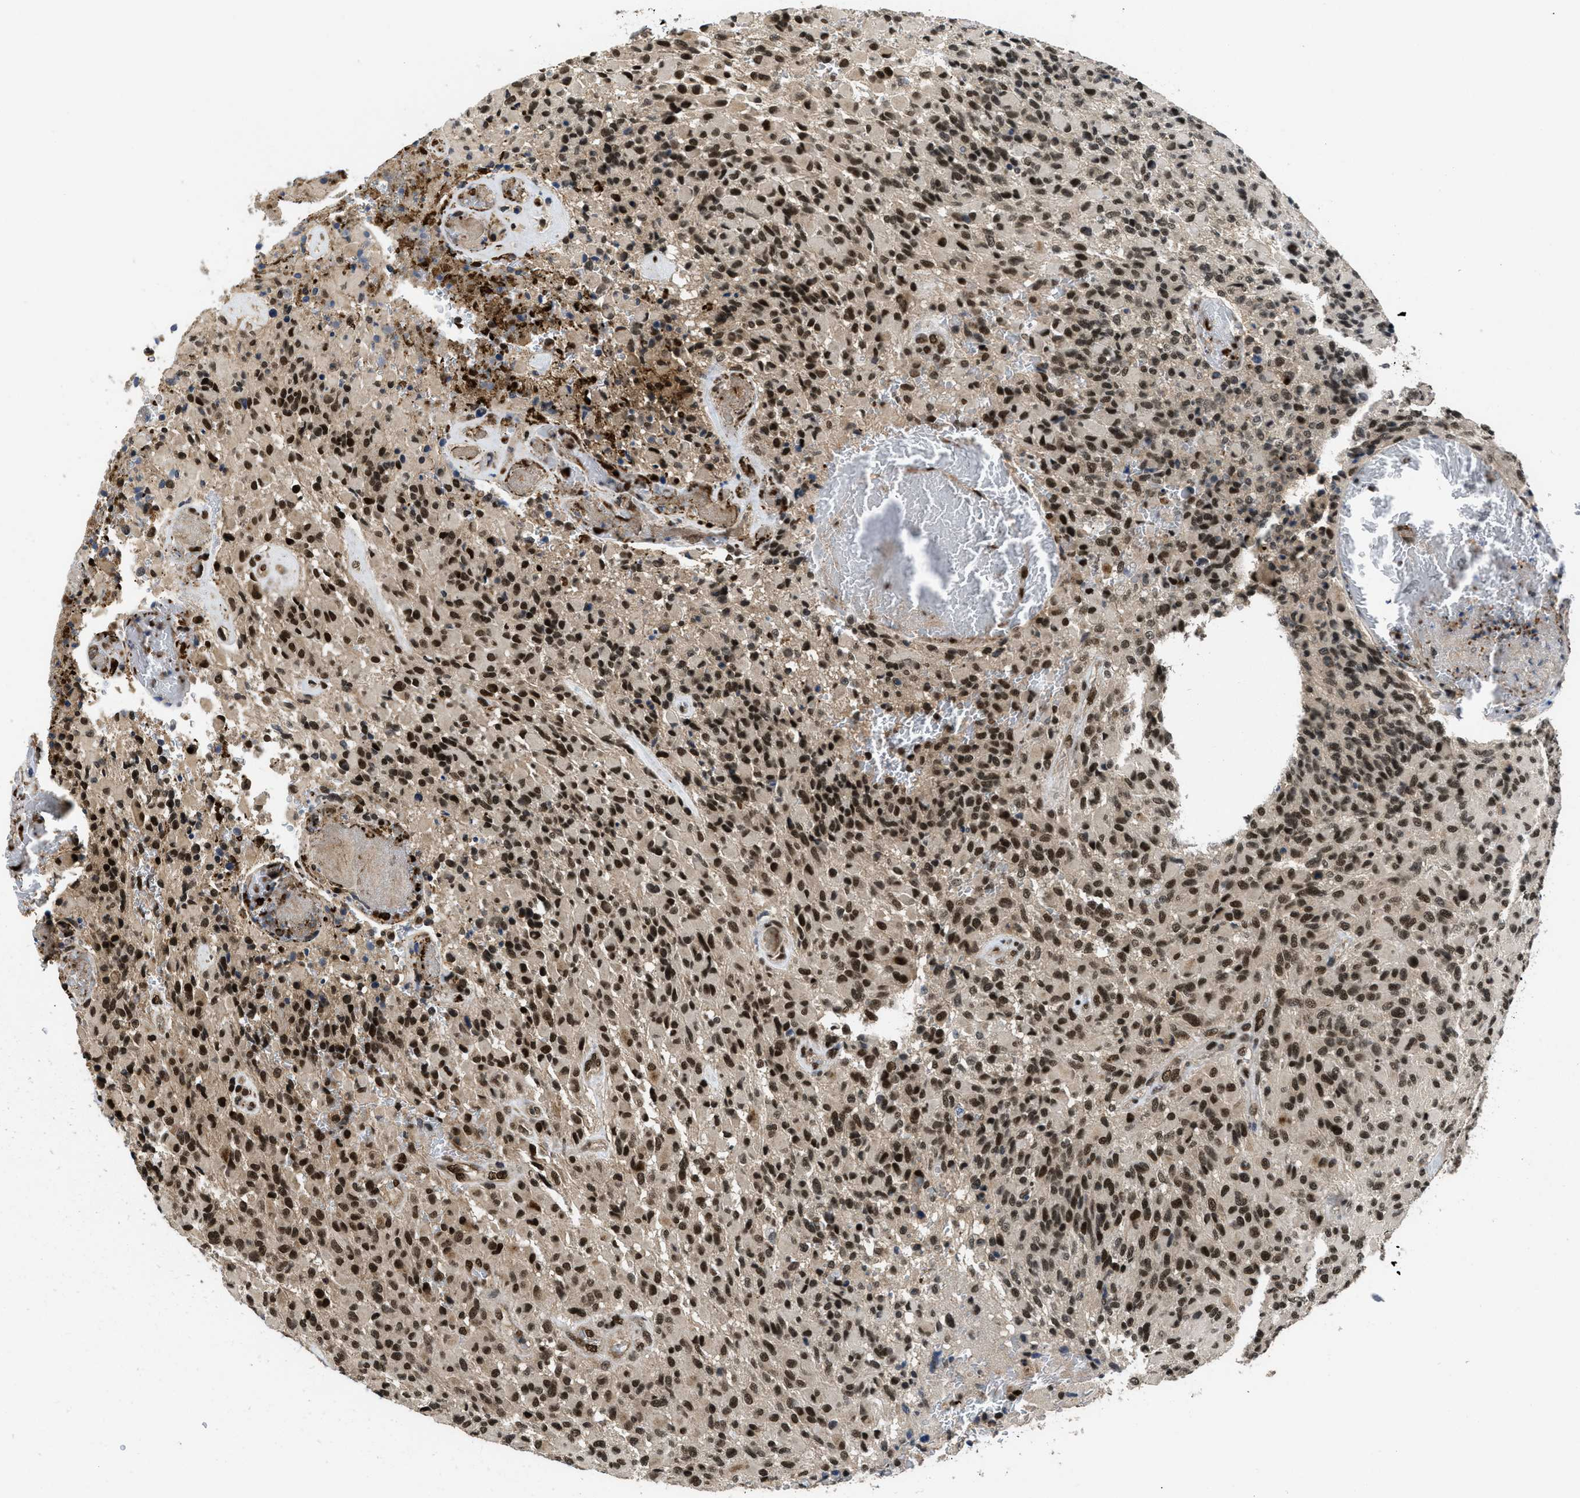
{"staining": {"intensity": "strong", "quantity": ">75%", "location": "nuclear"}, "tissue": "glioma", "cell_type": "Tumor cells", "image_type": "cancer", "snomed": [{"axis": "morphology", "description": "Glioma, malignant, High grade"}, {"axis": "topography", "description": "Brain"}], "caption": "High-magnification brightfield microscopy of glioma stained with DAB (3,3'-diaminobenzidine) (brown) and counterstained with hematoxylin (blue). tumor cells exhibit strong nuclear expression is identified in about>75% of cells.", "gene": "CUL4B", "patient": {"sex": "male", "age": 71}}